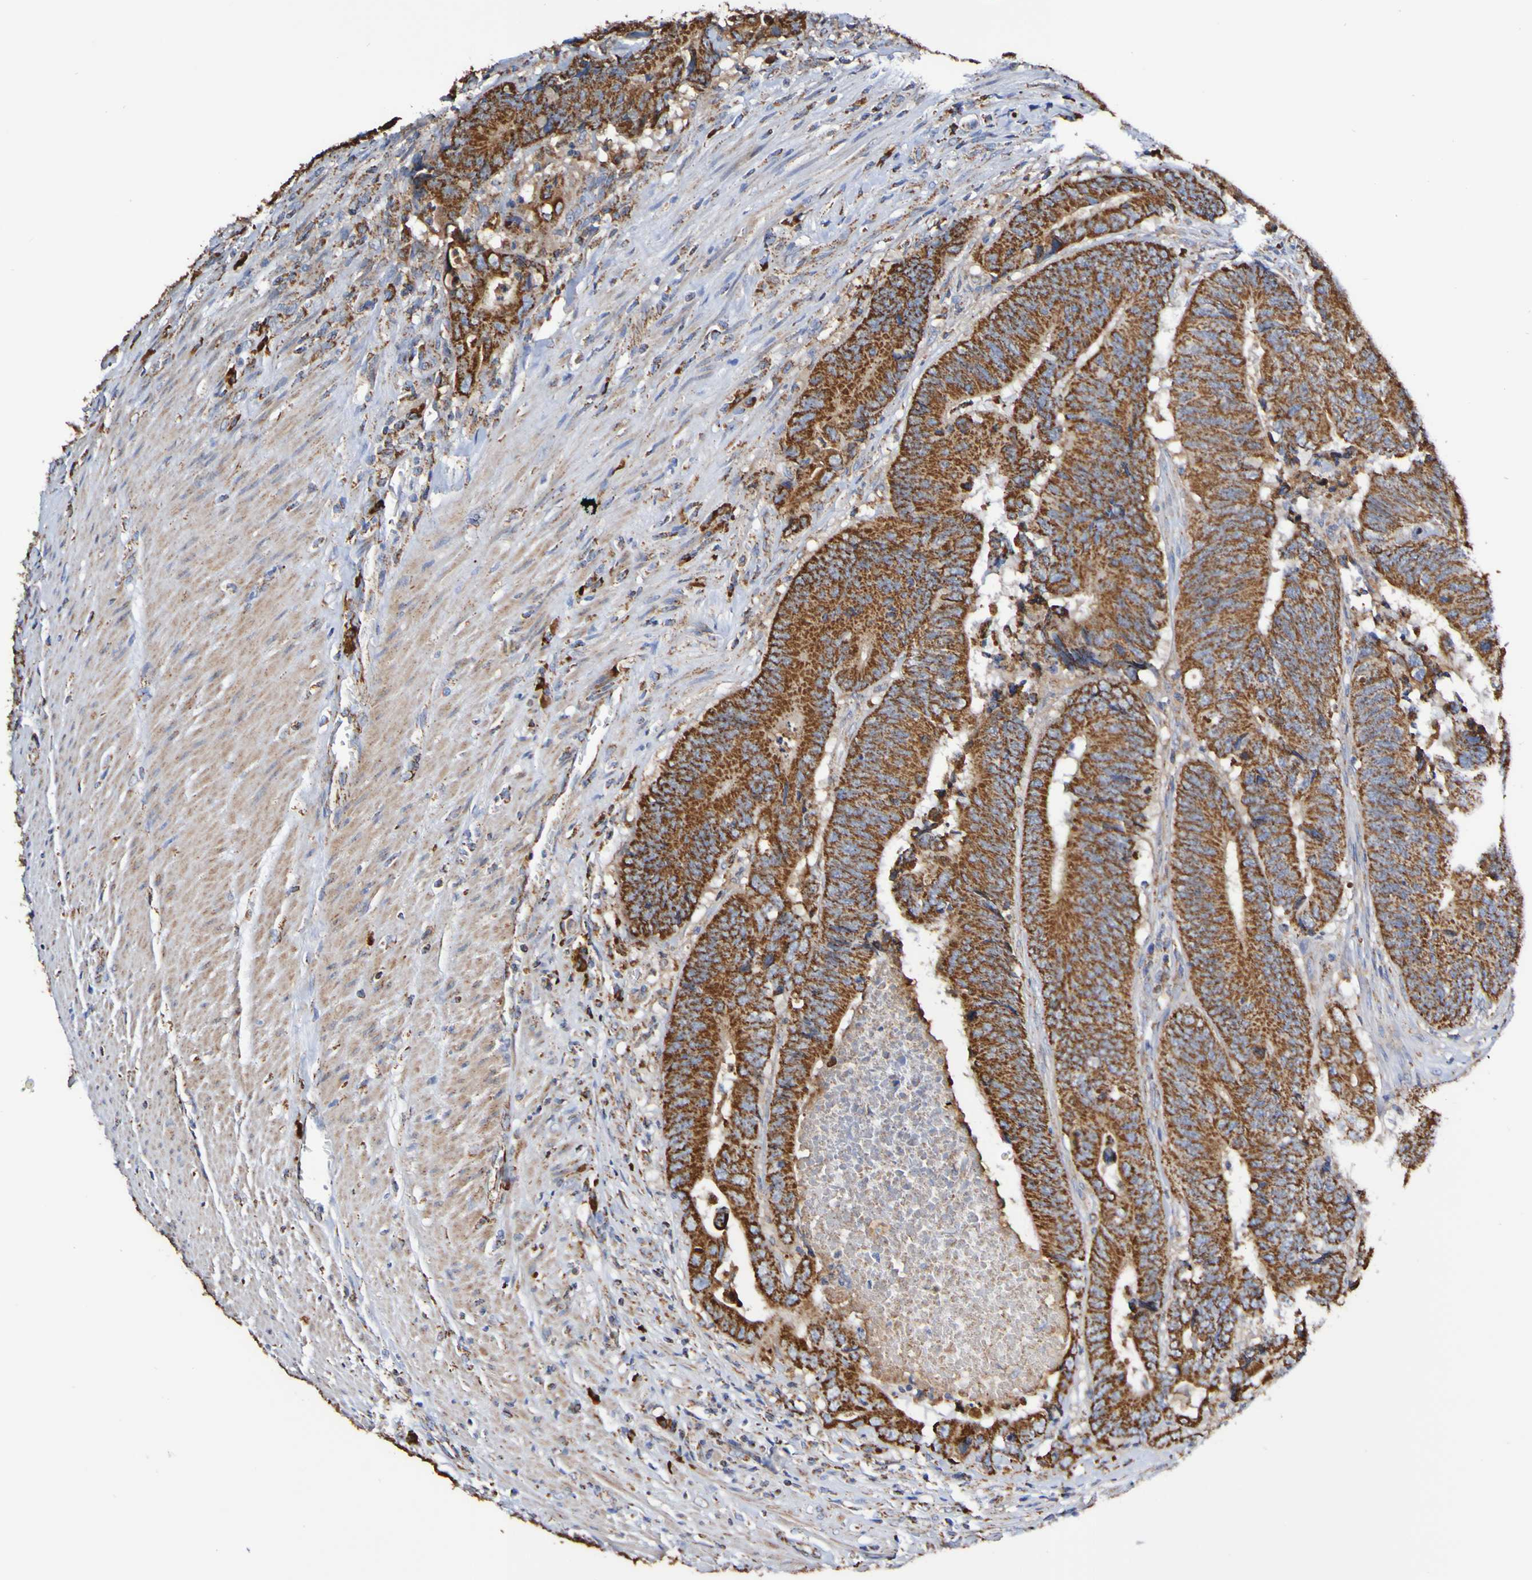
{"staining": {"intensity": "strong", "quantity": ">75%", "location": "cytoplasmic/membranous"}, "tissue": "colorectal cancer", "cell_type": "Tumor cells", "image_type": "cancer", "snomed": [{"axis": "morphology", "description": "Normal tissue, NOS"}, {"axis": "morphology", "description": "Adenocarcinoma, NOS"}, {"axis": "topography", "description": "Colon"}], "caption": "A brown stain highlights strong cytoplasmic/membranous staining of a protein in human colorectal cancer tumor cells.", "gene": "IL18R1", "patient": {"sex": "male", "age": 56}}